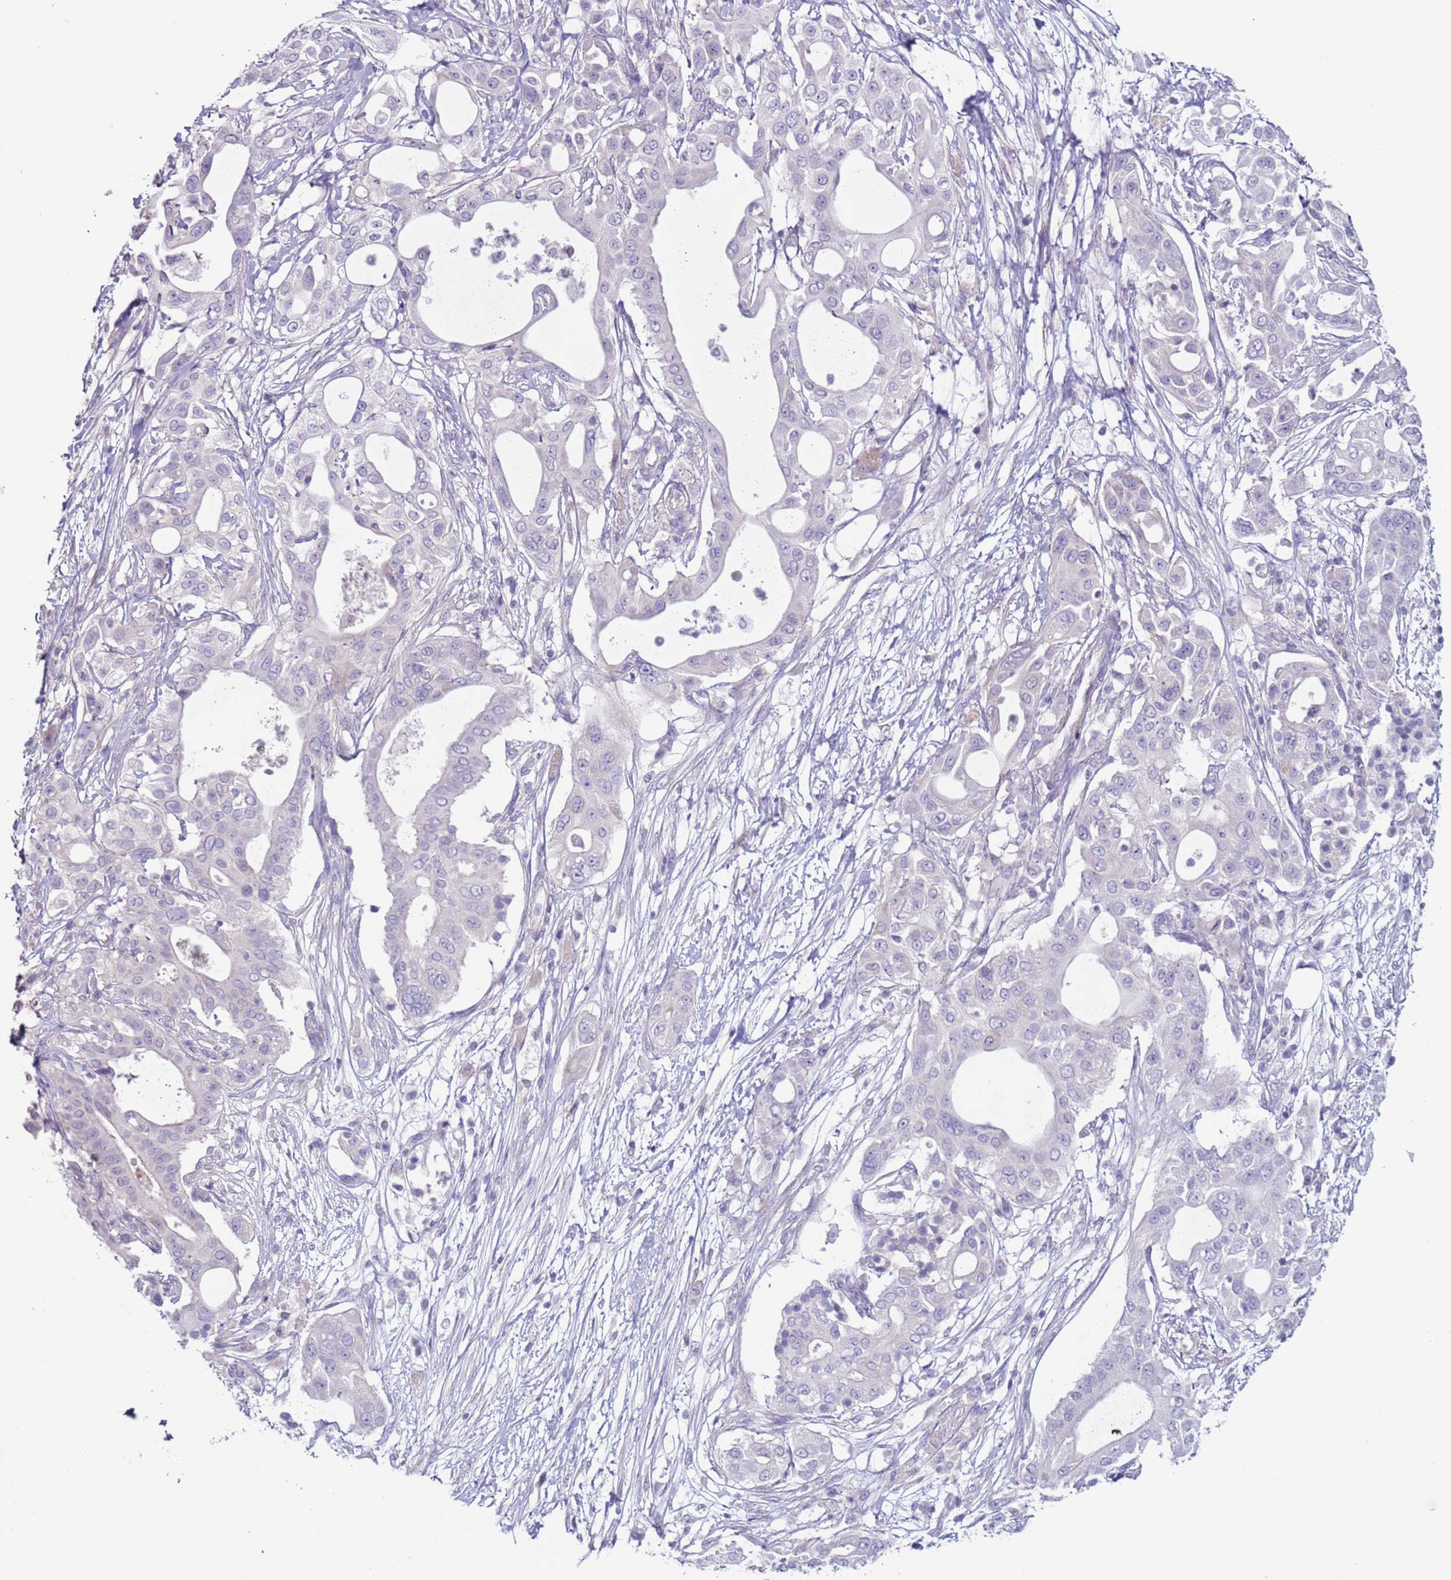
{"staining": {"intensity": "negative", "quantity": "none", "location": "none"}, "tissue": "pancreatic cancer", "cell_type": "Tumor cells", "image_type": "cancer", "snomed": [{"axis": "morphology", "description": "Adenocarcinoma, NOS"}, {"axis": "topography", "description": "Pancreas"}], "caption": "Tumor cells are negative for protein expression in human pancreatic cancer (adenocarcinoma).", "gene": "NPAP1", "patient": {"sex": "male", "age": 68}}